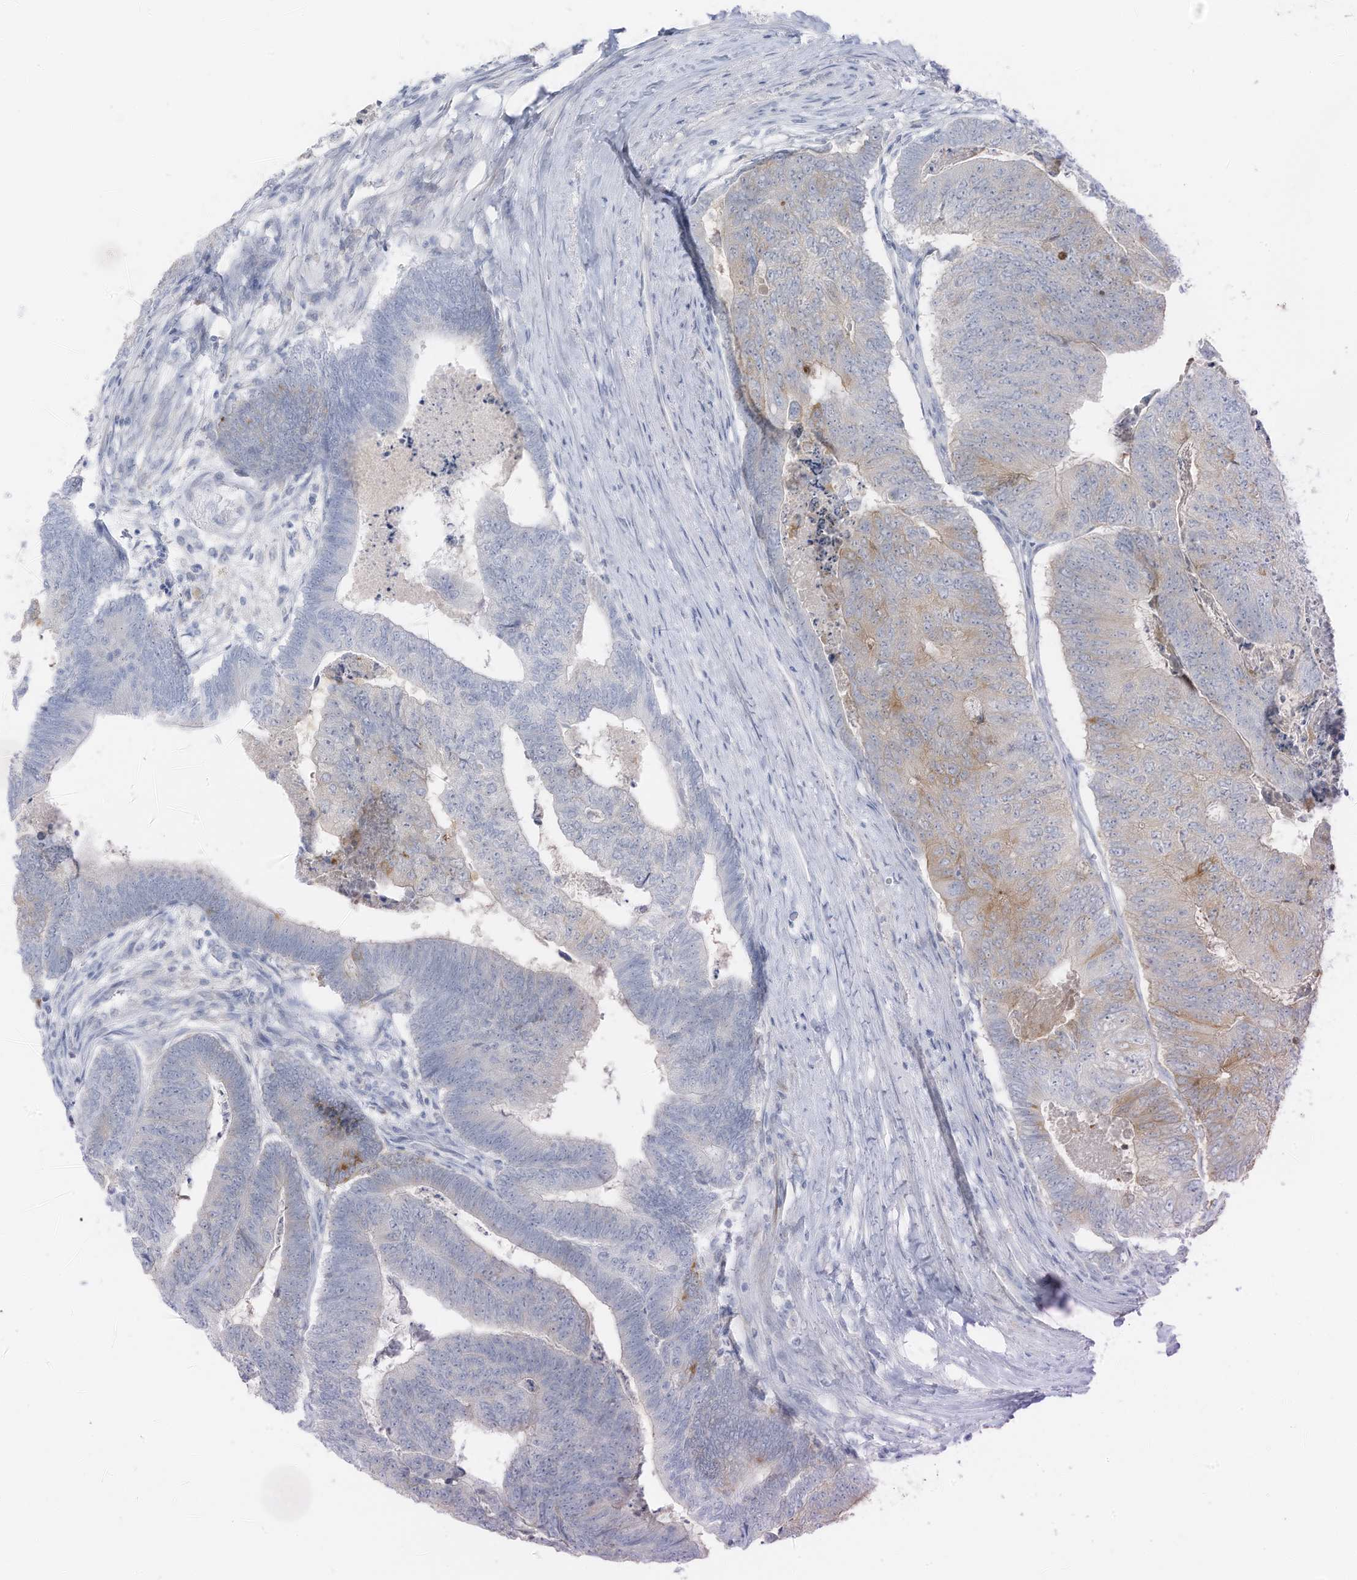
{"staining": {"intensity": "weak", "quantity": "<25%", "location": "cytoplasmic/membranous"}, "tissue": "colorectal cancer", "cell_type": "Tumor cells", "image_type": "cancer", "snomed": [{"axis": "morphology", "description": "Adenocarcinoma, NOS"}, {"axis": "topography", "description": "Colon"}], "caption": "Immunohistochemical staining of human colorectal cancer exhibits no significant positivity in tumor cells.", "gene": "SLC25A43", "patient": {"sex": "female", "age": 67}}